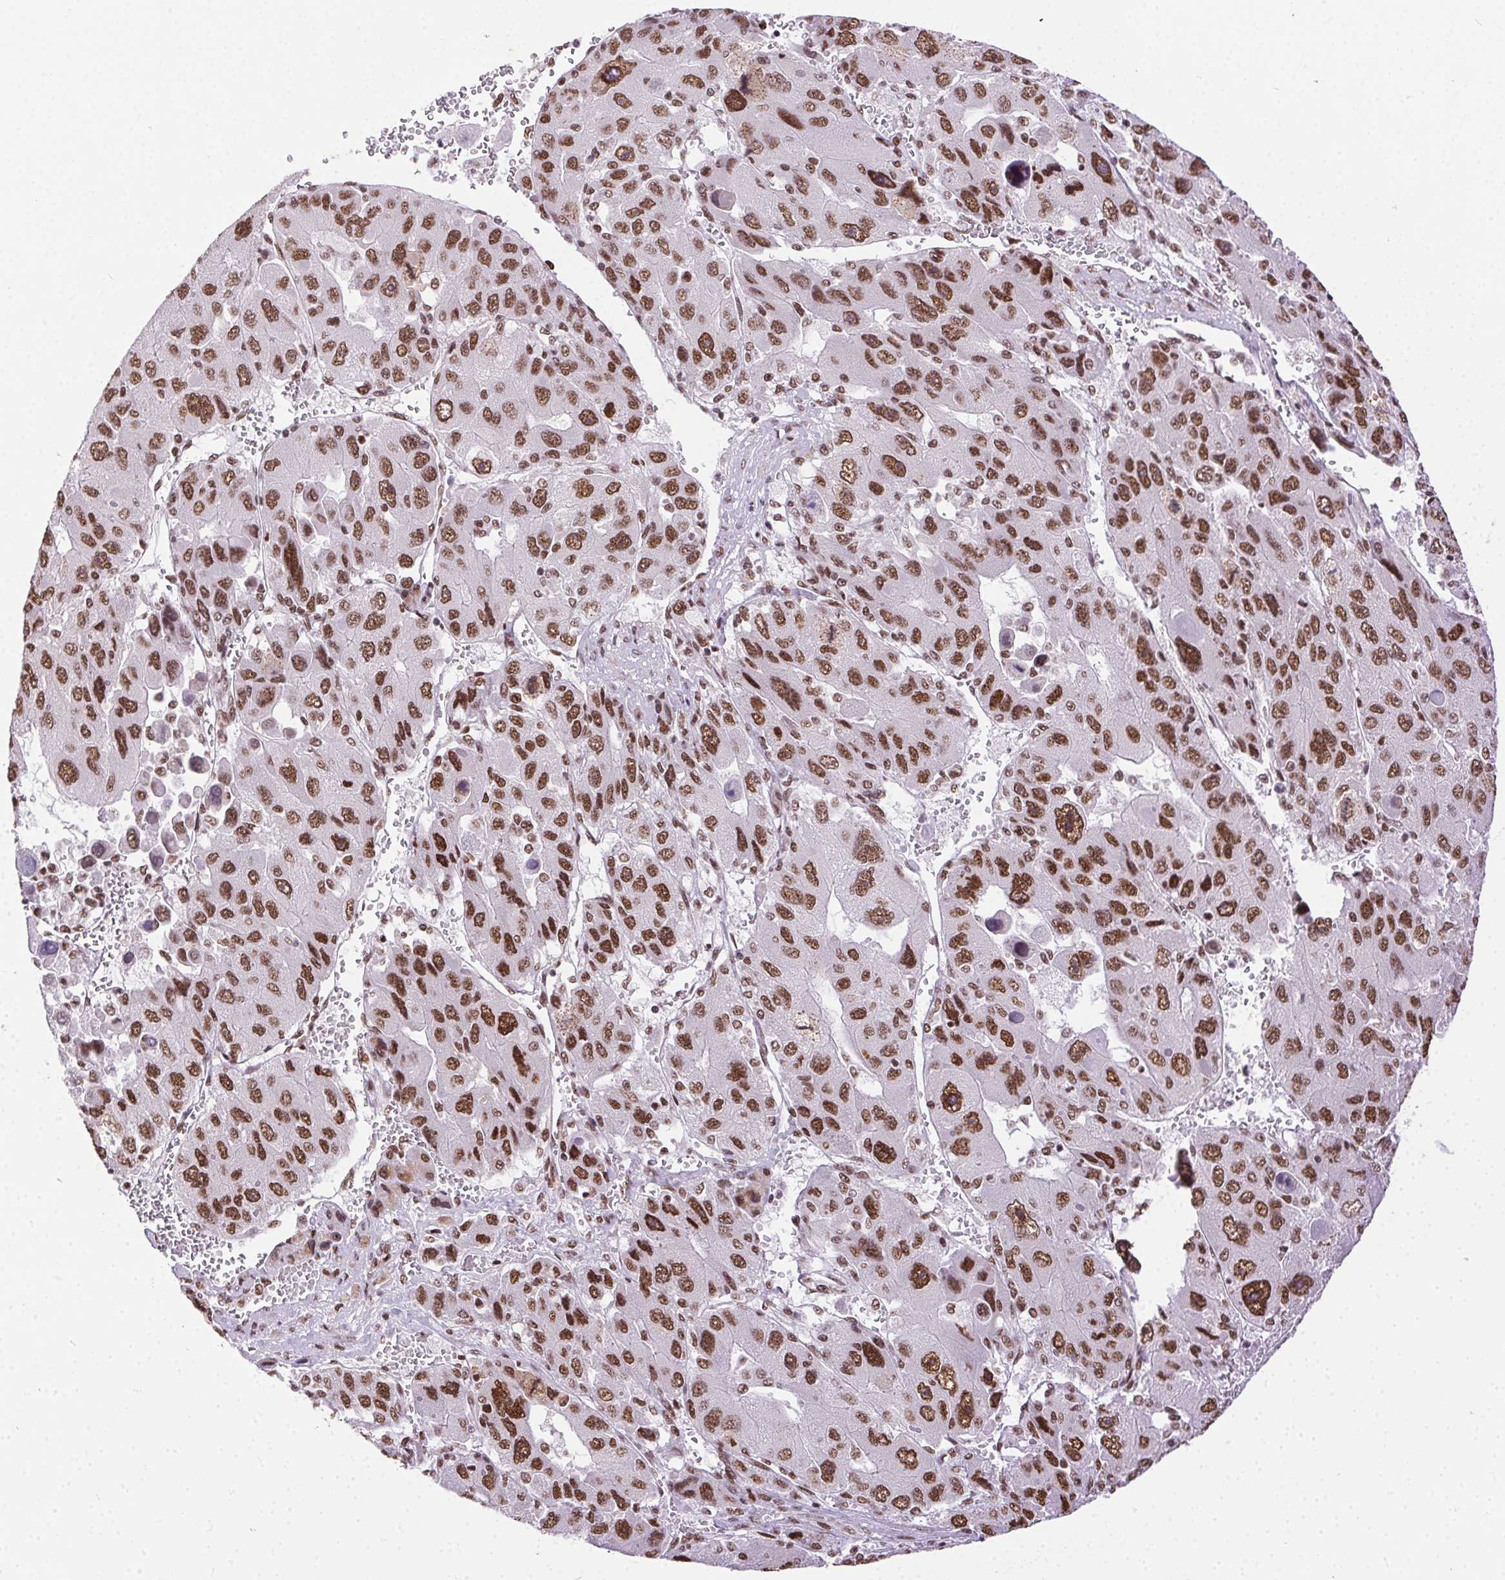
{"staining": {"intensity": "strong", "quantity": ">75%", "location": "nuclear"}, "tissue": "liver cancer", "cell_type": "Tumor cells", "image_type": "cancer", "snomed": [{"axis": "morphology", "description": "Carcinoma, Hepatocellular, NOS"}, {"axis": "topography", "description": "Liver"}], "caption": "IHC (DAB) staining of human hepatocellular carcinoma (liver) shows strong nuclear protein staining in about >75% of tumor cells.", "gene": "TRA2B", "patient": {"sex": "female", "age": 41}}